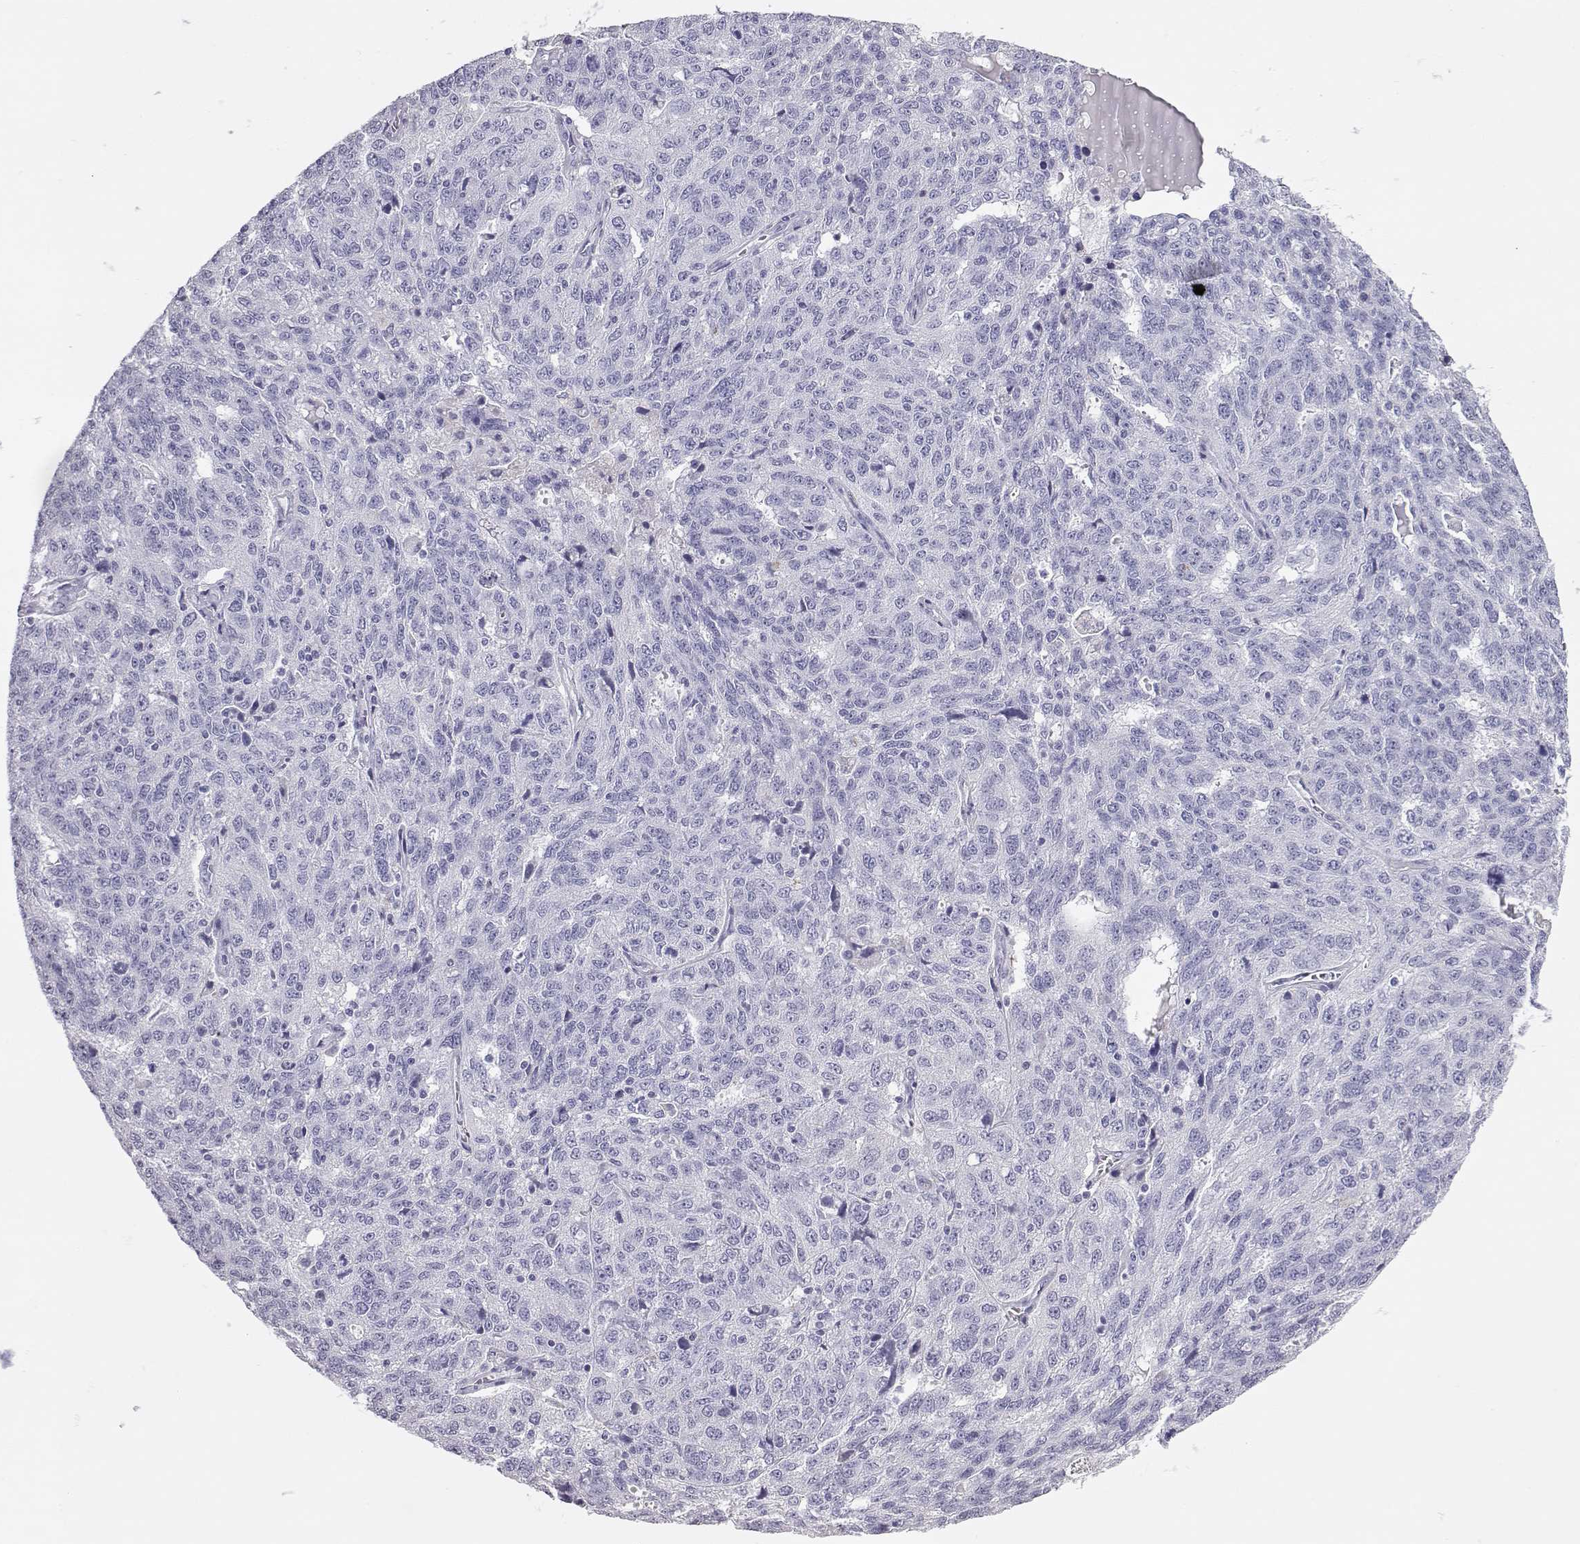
{"staining": {"intensity": "negative", "quantity": "none", "location": "none"}, "tissue": "ovarian cancer", "cell_type": "Tumor cells", "image_type": "cancer", "snomed": [{"axis": "morphology", "description": "Cystadenocarcinoma, serous, NOS"}, {"axis": "topography", "description": "Ovary"}], "caption": "Ovarian serous cystadenocarcinoma was stained to show a protein in brown. There is no significant positivity in tumor cells. (DAB immunohistochemistry, high magnification).", "gene": "ITLN2", "patient": {"sex": "female", "age": 71}}